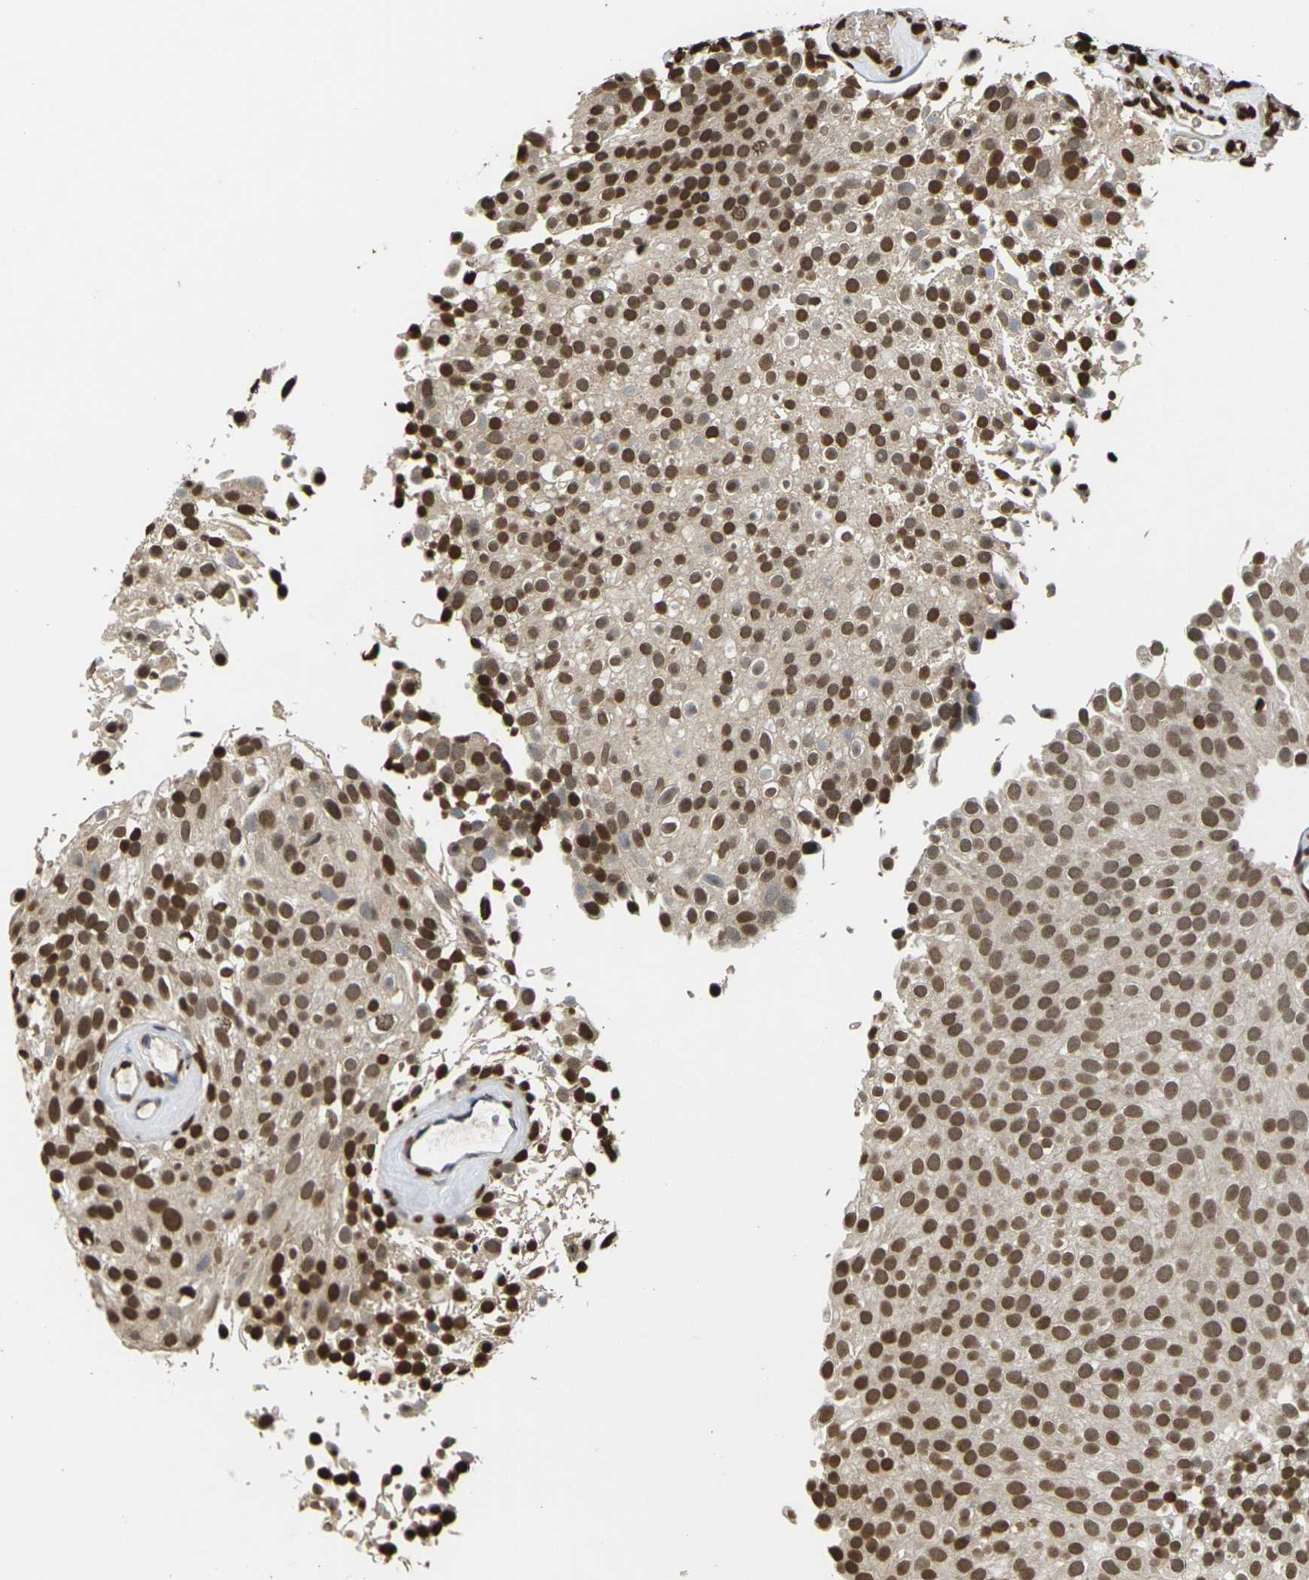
{"staining": {"intensity": "strong", "quantity": ">75%", "location": "nuclear"}, "tissue": "urothelial cancer", "cell_type": "Tumor cells", "image_type": "cancer", "snomed": [{"axis": "morphology", "description": "Urothelial carcinoma, Low grade"}, {"axis": "topography", "description": "Urinary bladder"}], "caption": "Tumor cells reveal high levels of strong nuclear expression in approximately >75% of cells in human urothelial cancer. (IHC, brightfield microscopy, high magnification).", "gene": "EMSY", "patient": {"sex": "male", "age": 78}}